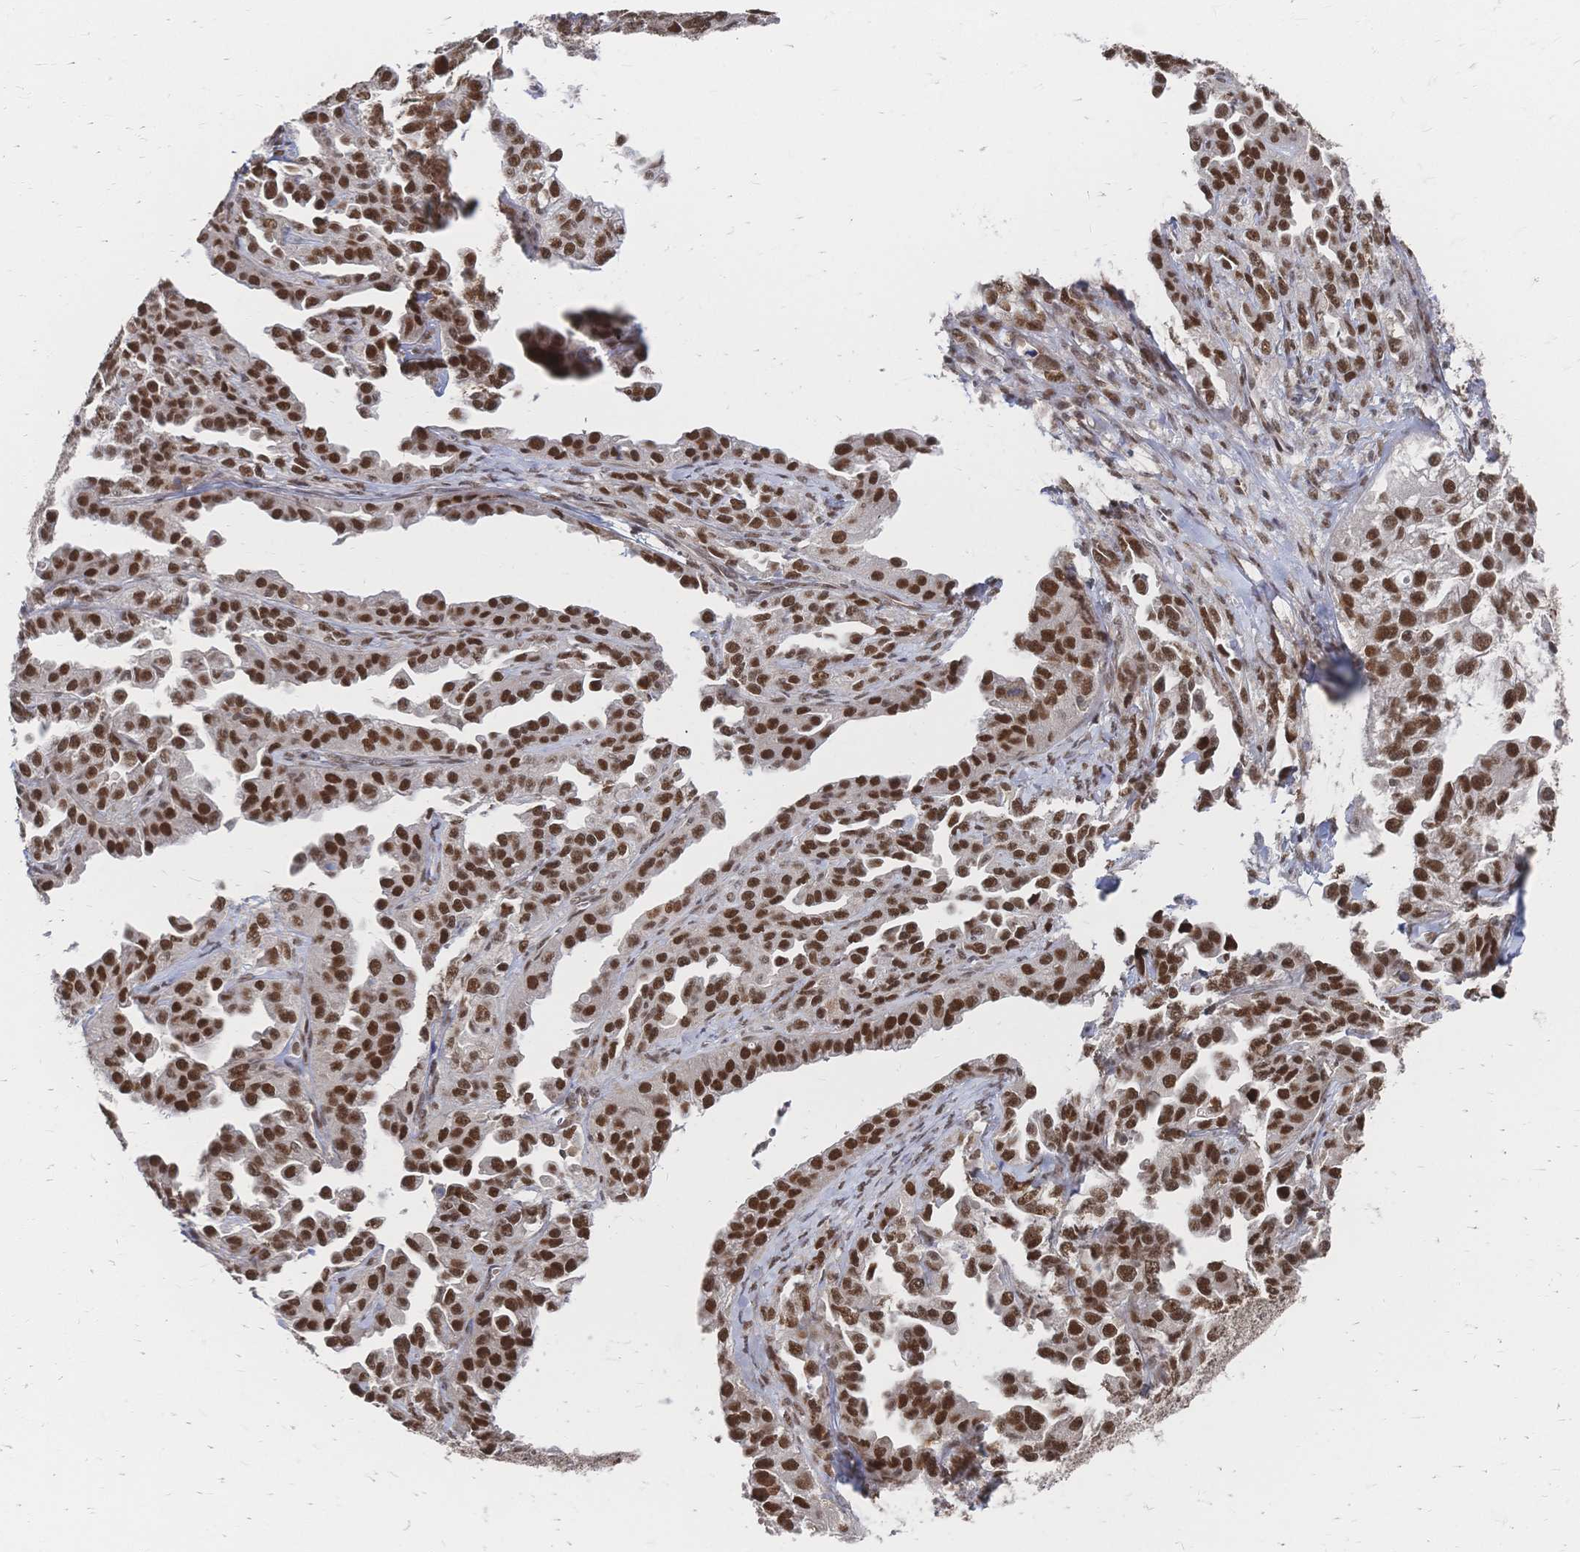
{"staining": {"intensity": "strong", "quantity": ">75%", "location": "nuclear"}, "tissue": "ovarian cancer", "cell_type": "Tumor cells", "image_type": "cancer", "snomed": [{"axis": "morphology", "description": "Cystadenocarcinoma, serous, NOS"}, {"axis": "topography", "description": "Ovary"}], "caption": "This image exhibits immunohistochemistry staining of human ovarian cancer, with high strong nuclear expression in about >75% of tumor cells.", "gene": "NELFA", "patient": {"sex": "female", "age": 75}}